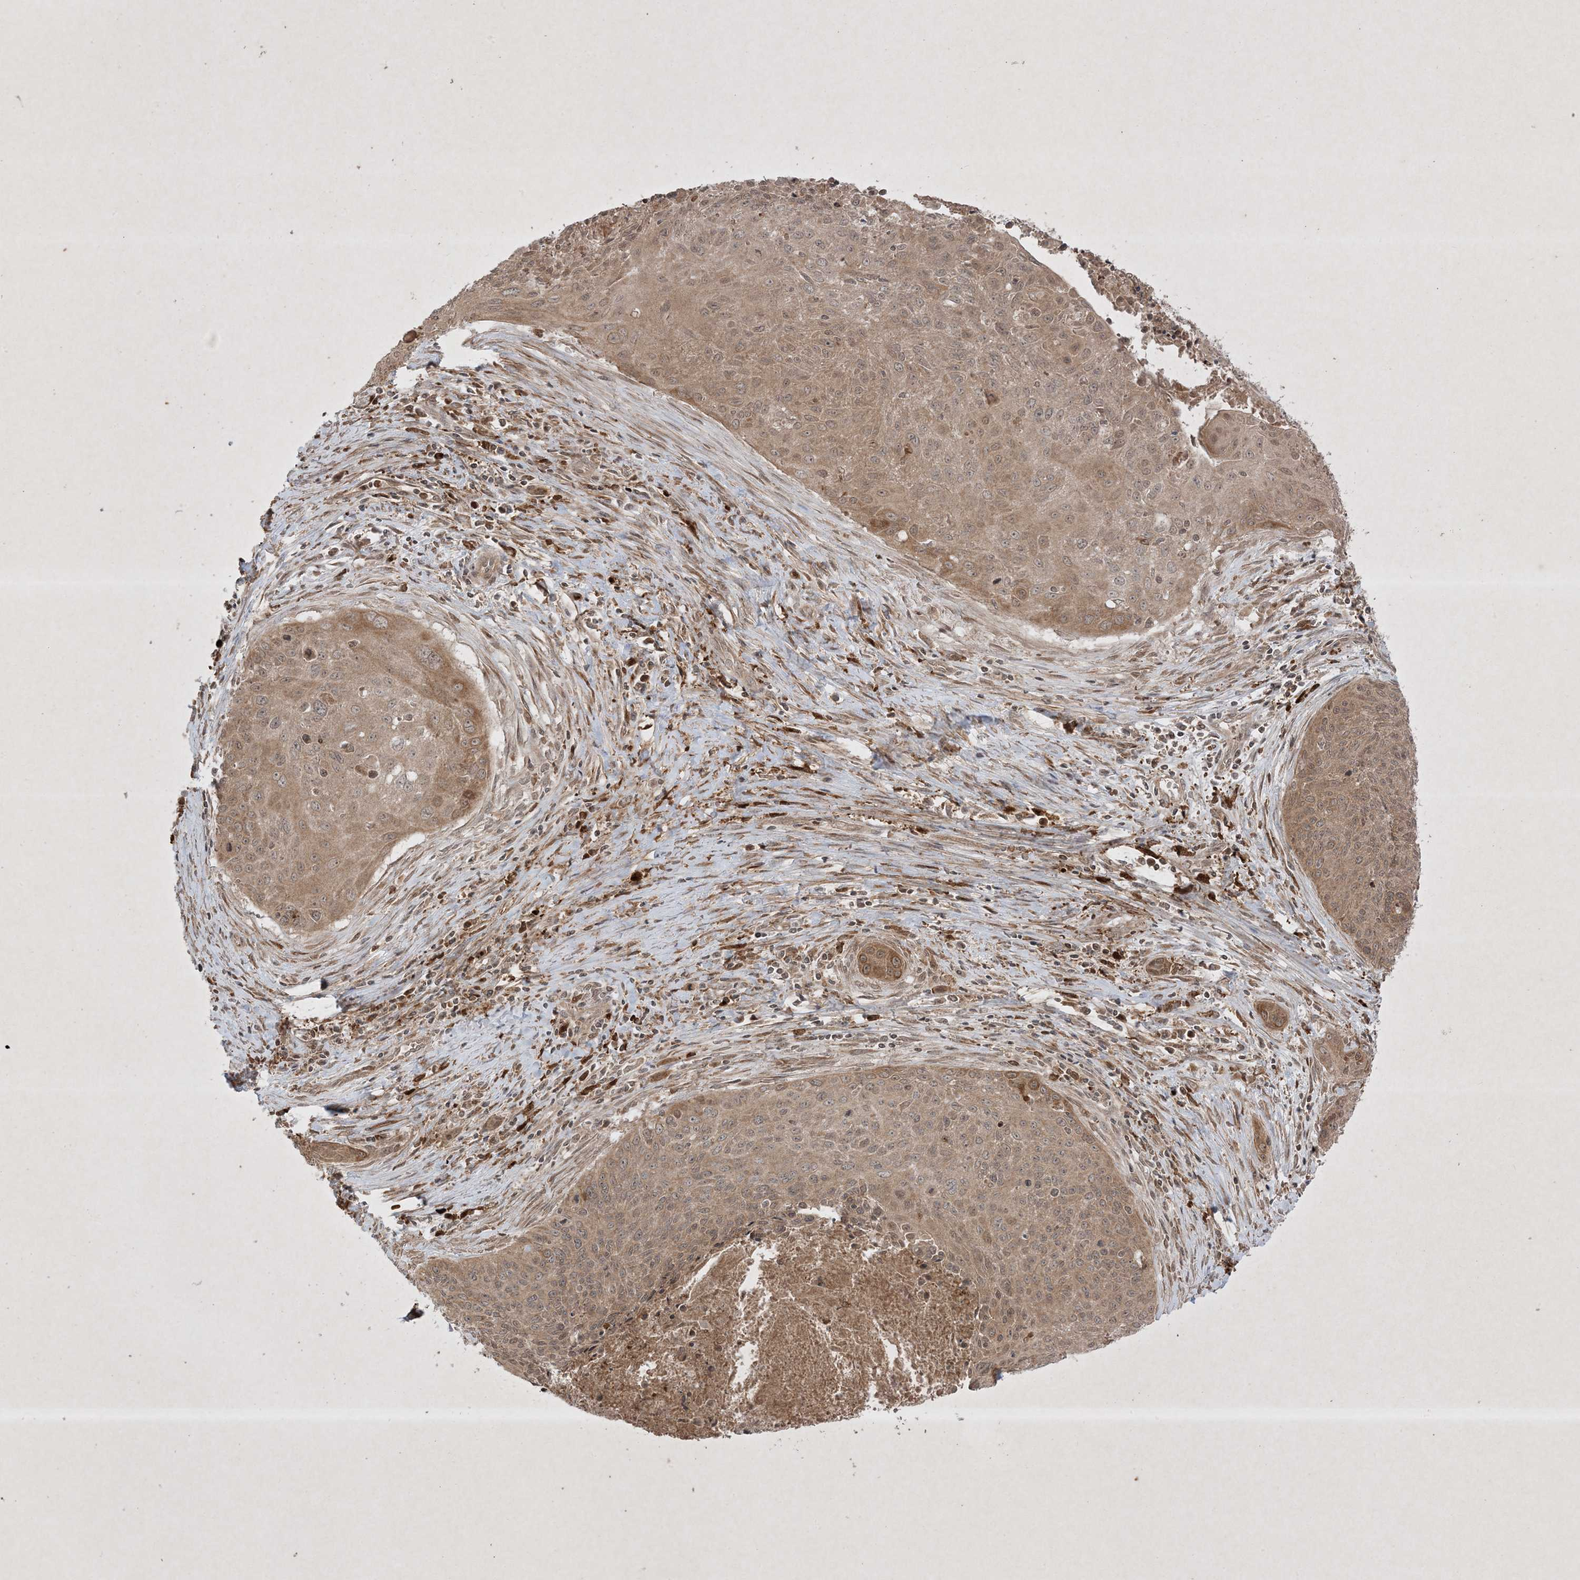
{"staining": {"intensity": "weak", "quantity": ">75%", "location": "cytoplasmic/membranous,nuclear"}, "tissue": "cervical cancer", "cell_type": "Tumor cells", "image_type": "cancer", "snomed": [{"axis": "morphology", "description": "Squamous cell carcinoma, NOS"}, {"axis": "topography", "description": "Cervix"}], "caption": "Cervical cancer stained with DAB (3,3'-diaminobenzidine) IHC demonstrates low levels of weak cytoplasmic/membranous and nuclear positivity in about >75% of tumor cells.", "gene": "PTK6", "patient": {"sex": "female", "age": 55}}